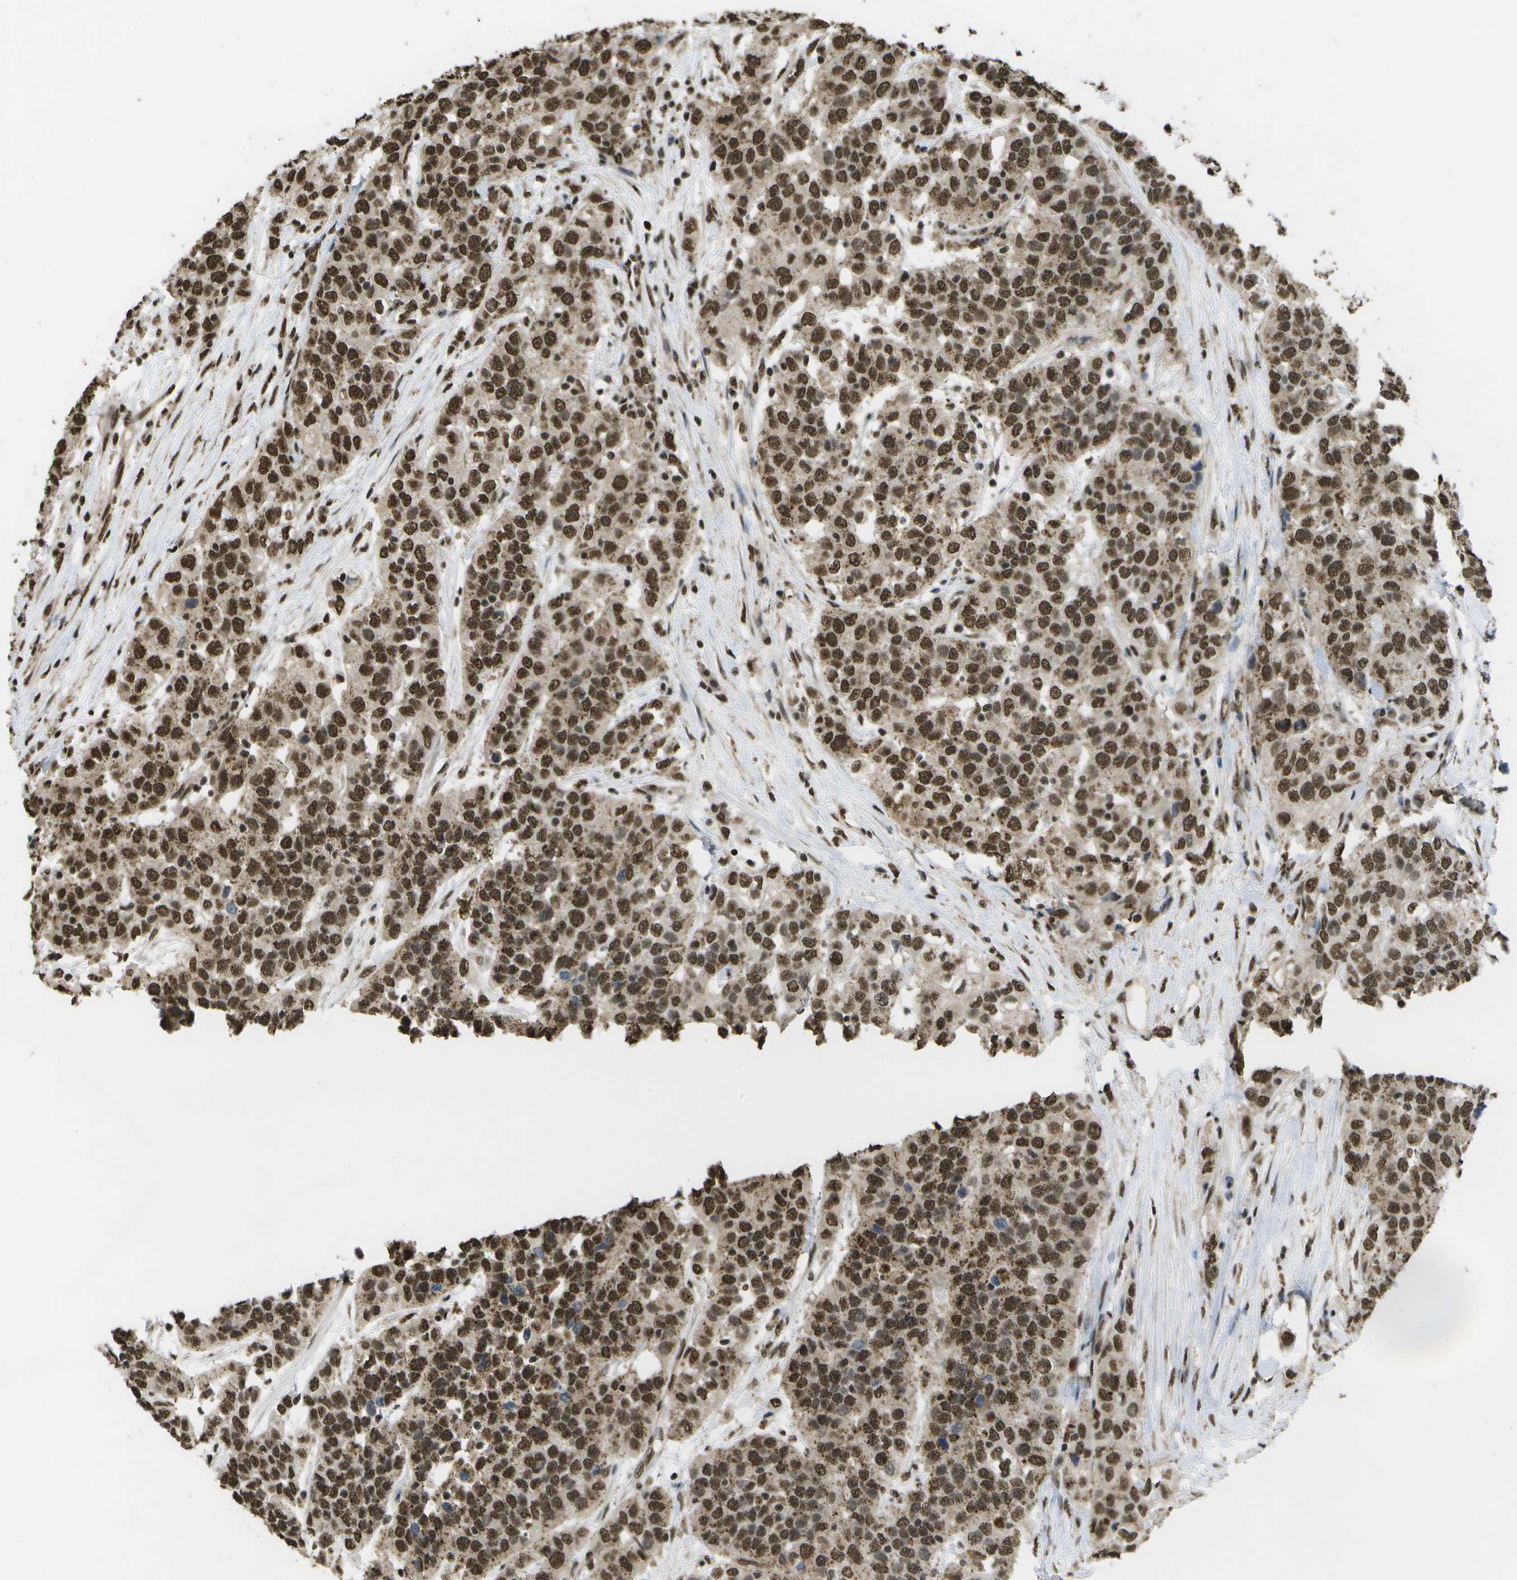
{"staining": {"intensity": "moderate", "quantity": ">75%", "location": "nuclear"}, "tissue": "urothelial cancer", "cell_type": "Tumor cells", "image_type": "cancer", "snomed": [{"axis": "morphology", "description": "Urothelial carcinoma, High grade"}, {"axis": "topography", "description": "Urinary bladder"}], "caption": "This is a histology image of IHC staining of urothelial cancer, which shows moderate staining in the nuclear of tumor cells.", "gene": "SPEN", "patient": {"sex": "female", "age": 80}}